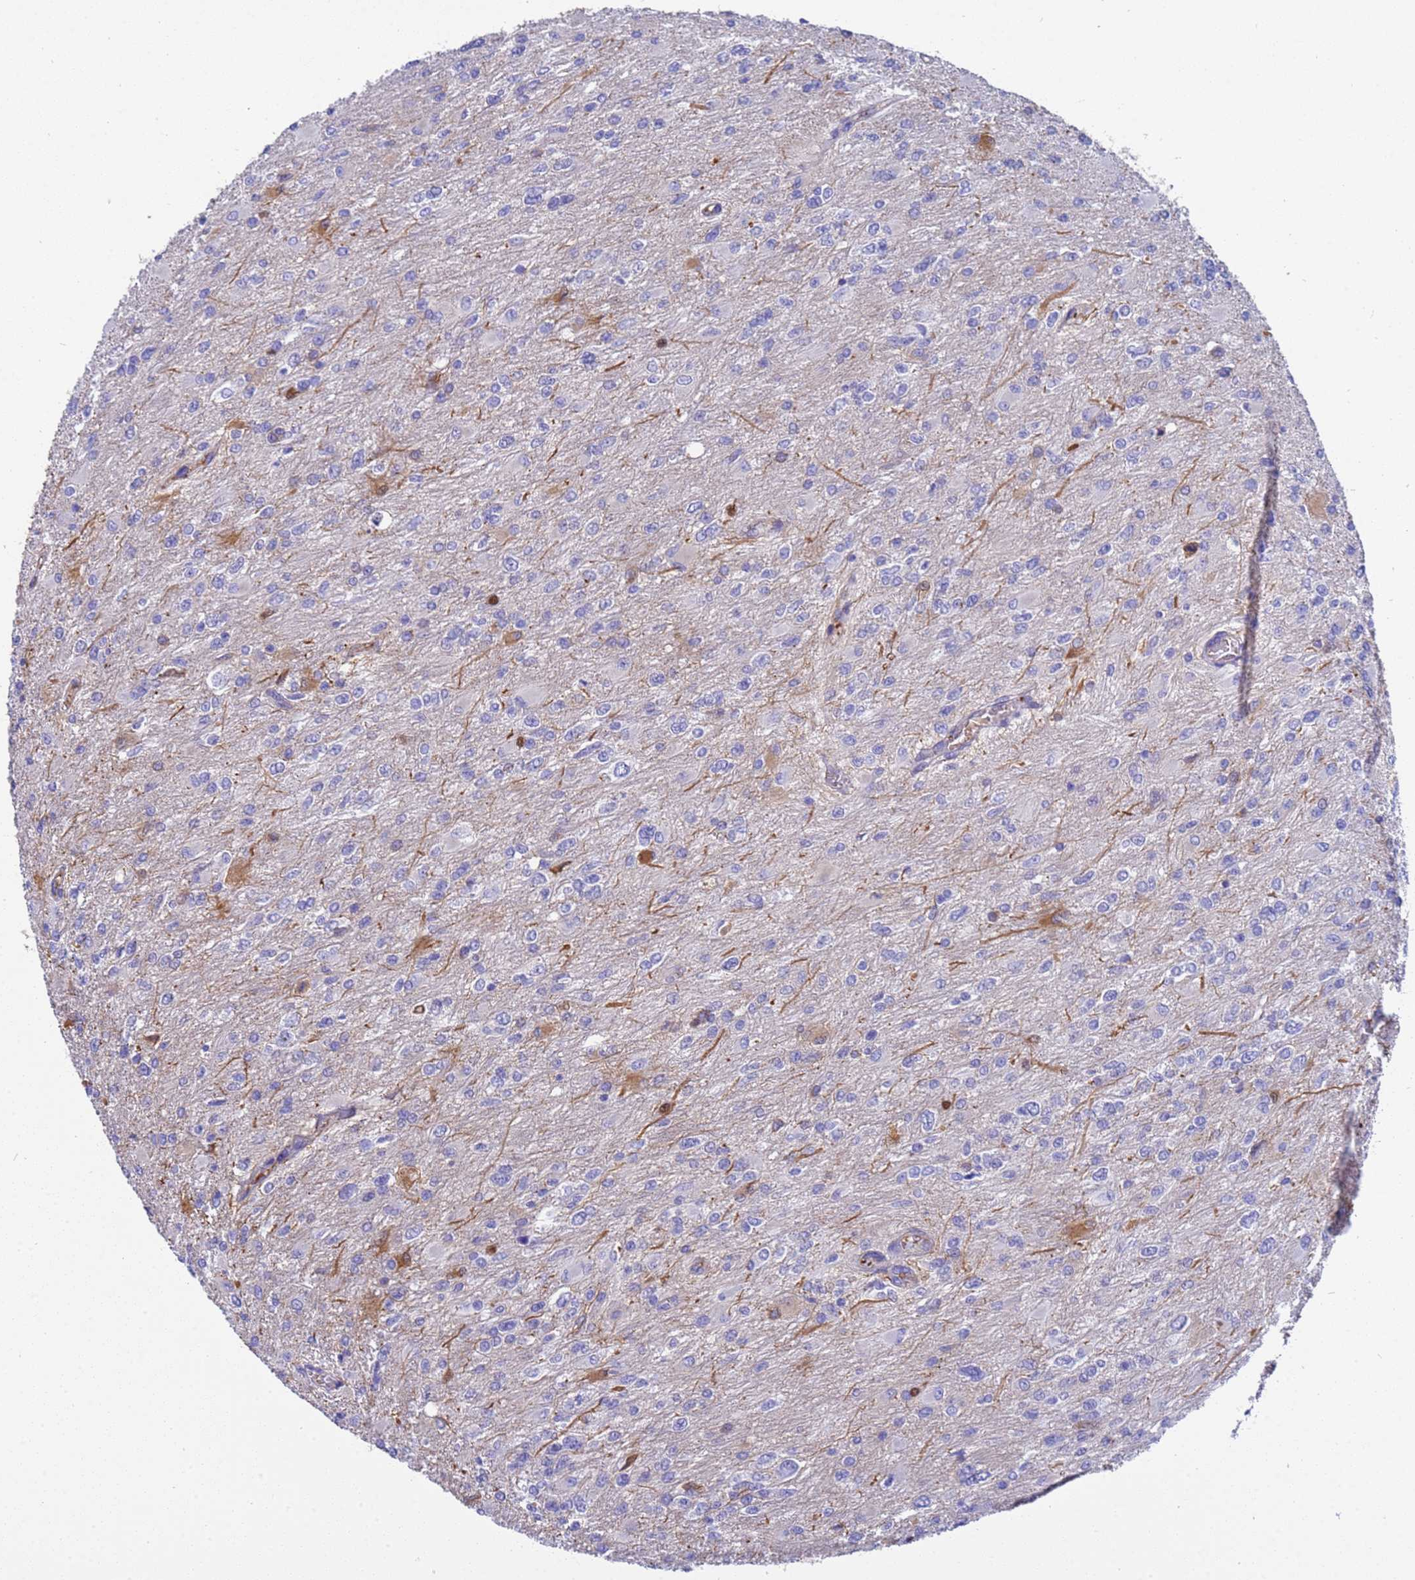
{"staining": {"intensity": "negative", "quantity": "none", "location": "none"}, "tissue": "glioma", "cell_type": "Tumor cells", "image_type": "cancer", "snomed": [{"axis": "morphology", "description": "Glioma, malignant, High grade"}, {"axis": "topography", "description": "Cerebral cortex"}], "caption": "DAB immunohistochemical staining of human high-grade glioma (malignant) displays no significant staining in tumor cells.", "gene": "H1-7", "patient": {"sex": "female", "age": 36}}